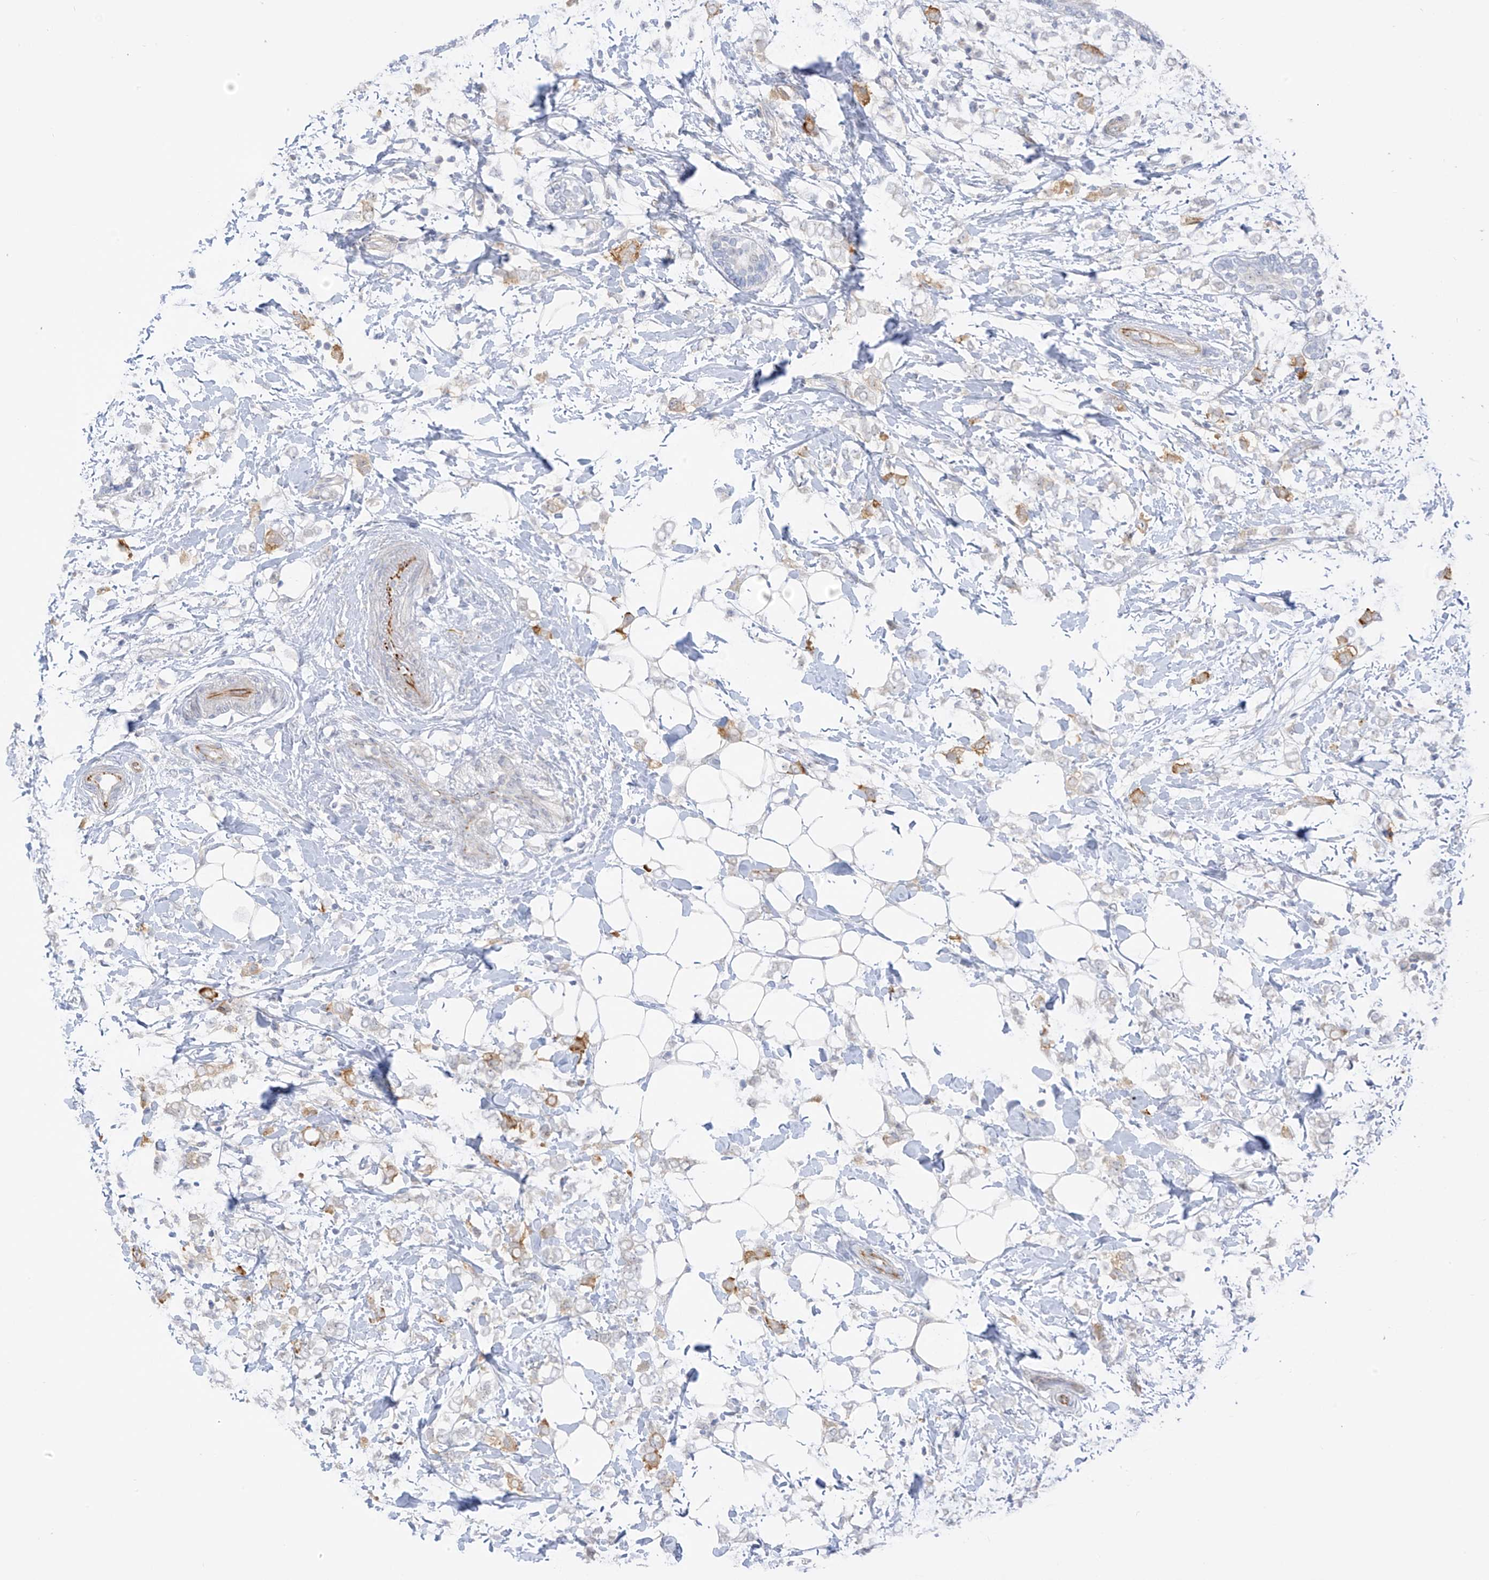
{"staining": {"intensity": "moderate", "quantity": "25%-75%", "location": "cytoplasmic/membranous"}, "tissue": "breast cancer", "cell_type": "Tumor cells", "image_type": "cancer", "snomed": [{"axis": "morphology", "description": "Normal tissue, NOS"}, {"axis": "morphology", "description": "Lobular carcinoma"}, {"axis": "topography", "description": "Breast"}], "caption": "IHC histopathology image of human breast cancer stained for a protein (brown), which displays medium levels of moderate cytoplasmic/membranous positivity in approximately 25%-75% of tumor cells.", "gene": "HS6ST2", "patient": {"sex": "female", "age": 47}}